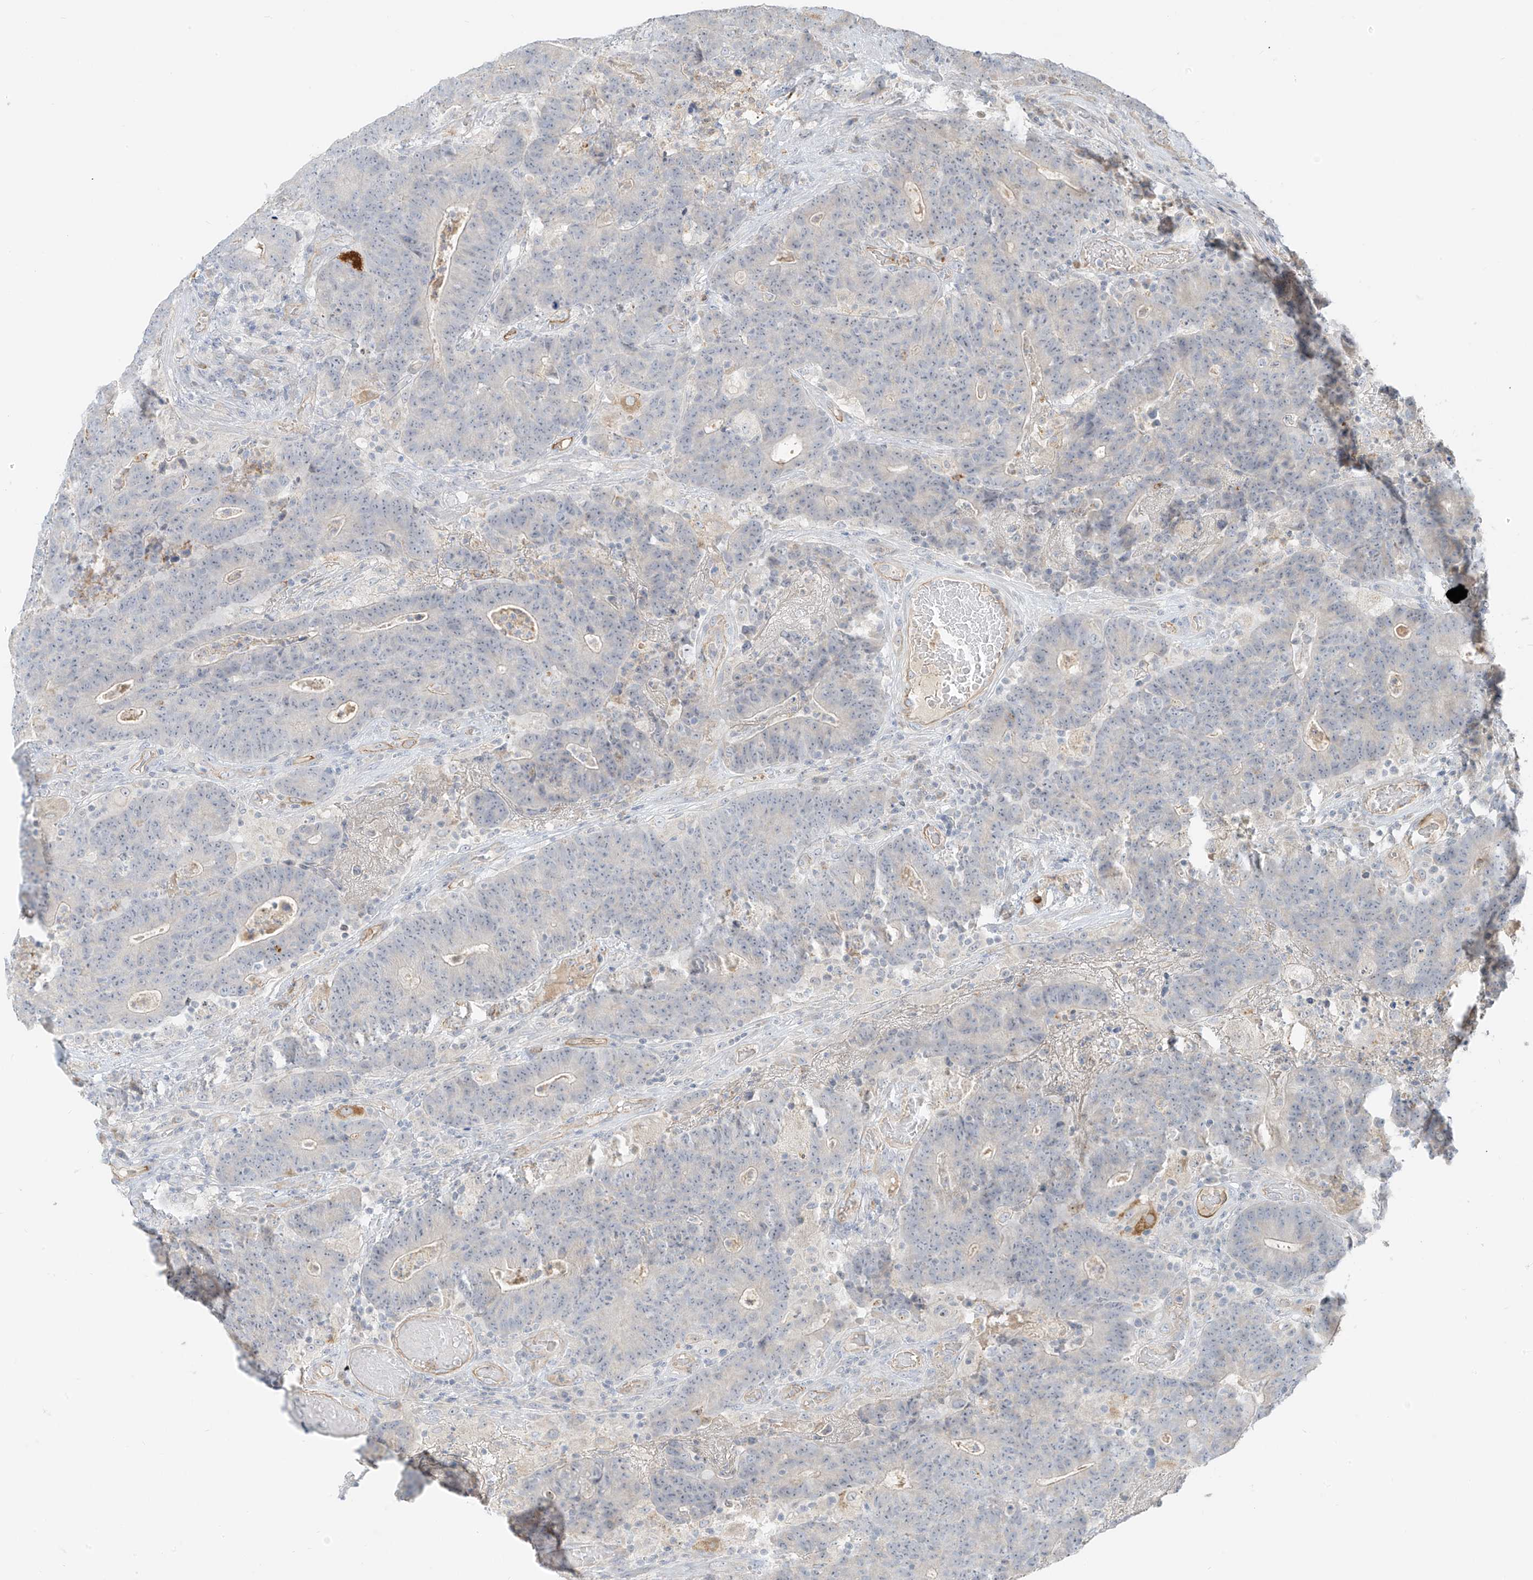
{"staining": {"intensity": "negative", "quantity": "none", "location": "none"}, "tissue": "colorectal cancer", "cell_type": "Tumor cells", "image_type": "cancer", "snomed": [{"axis": "morphology", "description": "Normal tissue, NOS"}, {"axis": "morphology", "description": "Adenocarcinoma, NOS"}, {"axis": "topography", "description": "Colon"}], "caption": "Immunohistochemistry of adenocarcinoma (colorectal) displays no positivity in tumor cells. (DAB (3,3'-diaminobenzidine) IHC visualized using brightfield microscopy, high magnification).", "gene": "C2orf42", "patient": {"sex": "female", "age": 75}}